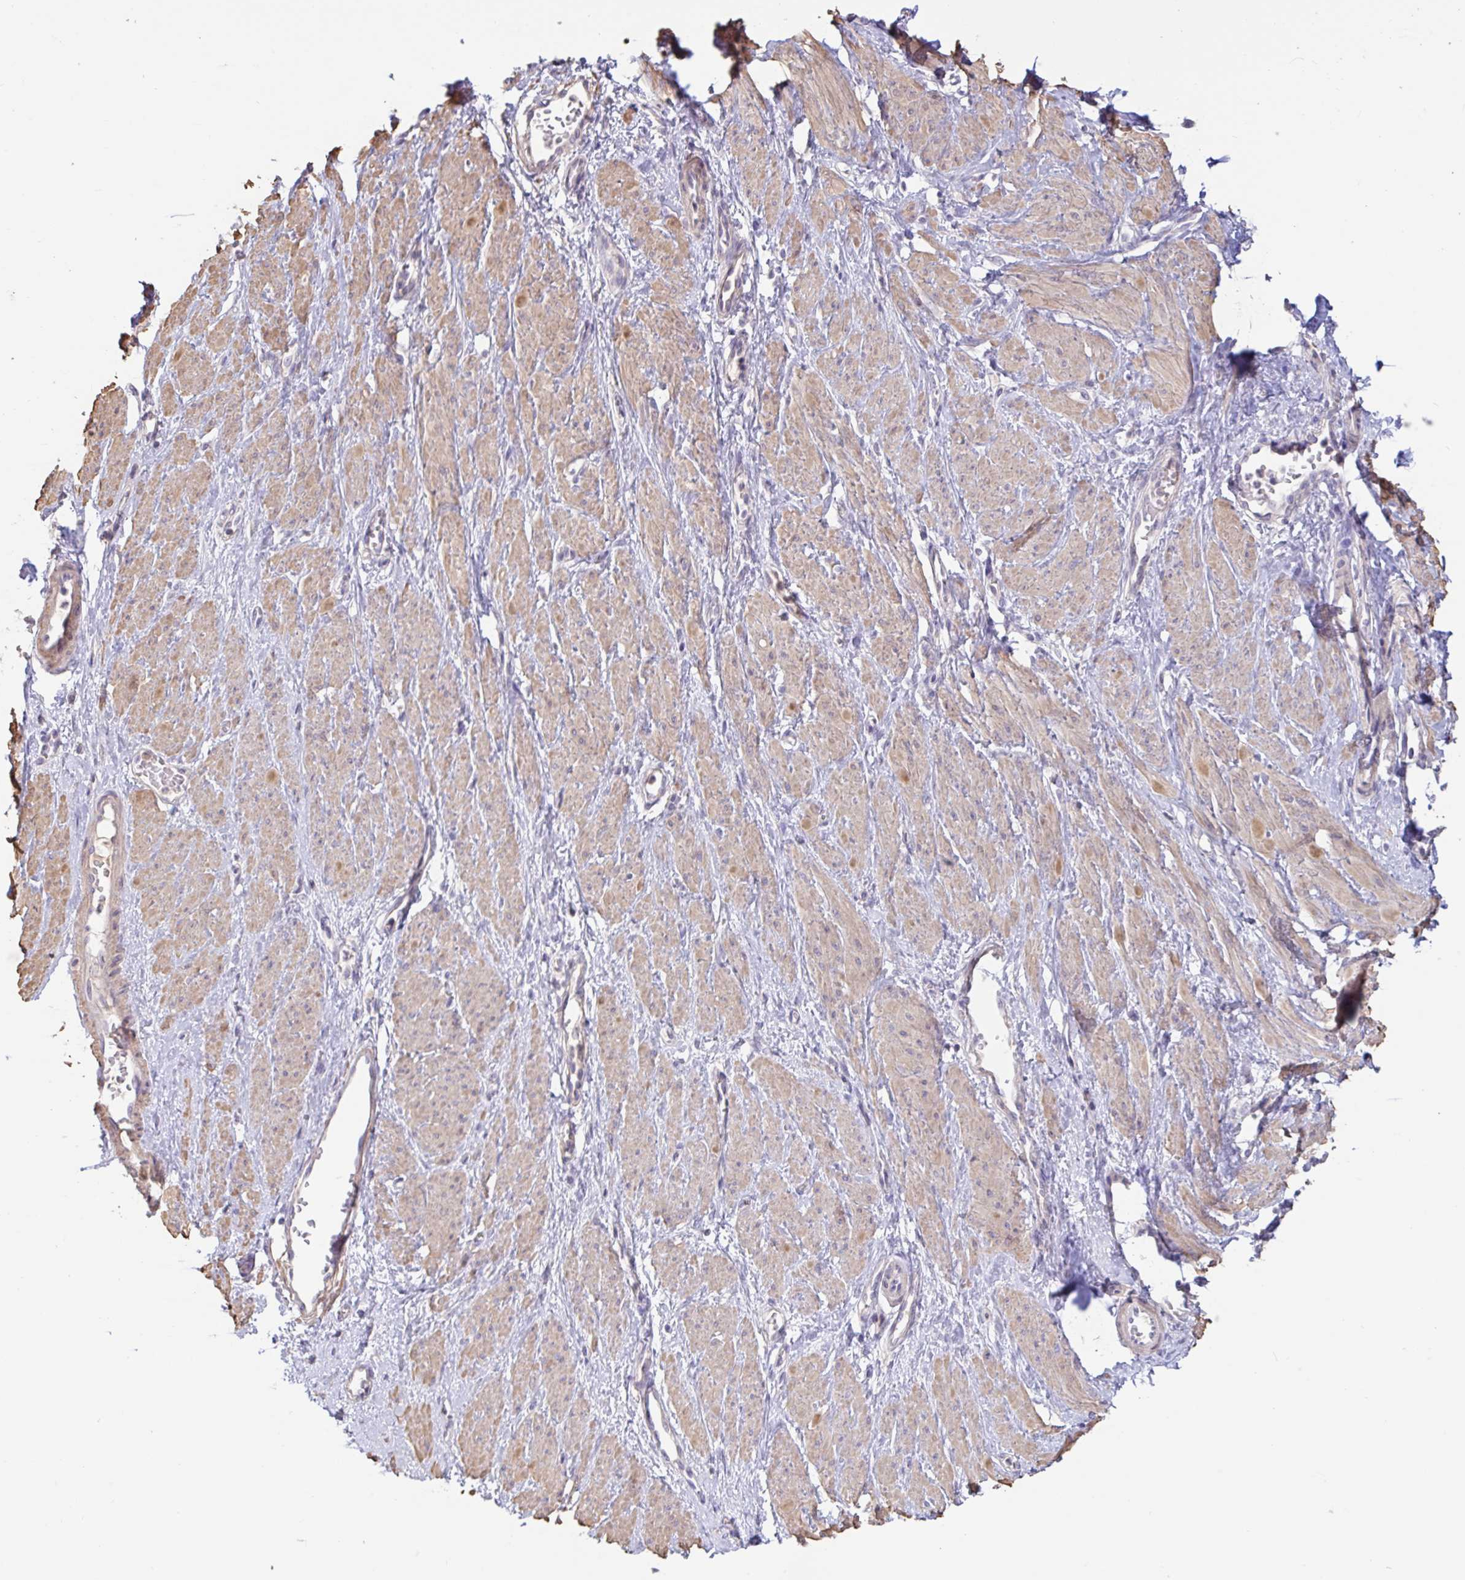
{"staining": {"intensity": "moderate", "quantity": "<25%", "location": "cytoplasmic/membranous"}, "tissue": "smooth muscle", "cell_type": "Smooth muscle cells", "image_type": "normal", "snomed": [{"axis": "morphology", "description": "Normal tissue, NOS"}, {"axis": "topography", "description": "Smooth muscle"}, {"axis": "topography", "description": "Uterus"}], "caption": "A histopathology image showing moderate cytoplasmic/membranous expression in approximately <25% of smooth muscle cells in benign smooth muscle, as visualized by brown immunohistochemical staining.", "gene": "PYGM", "patient": {"sex": "female", "age": 39}}